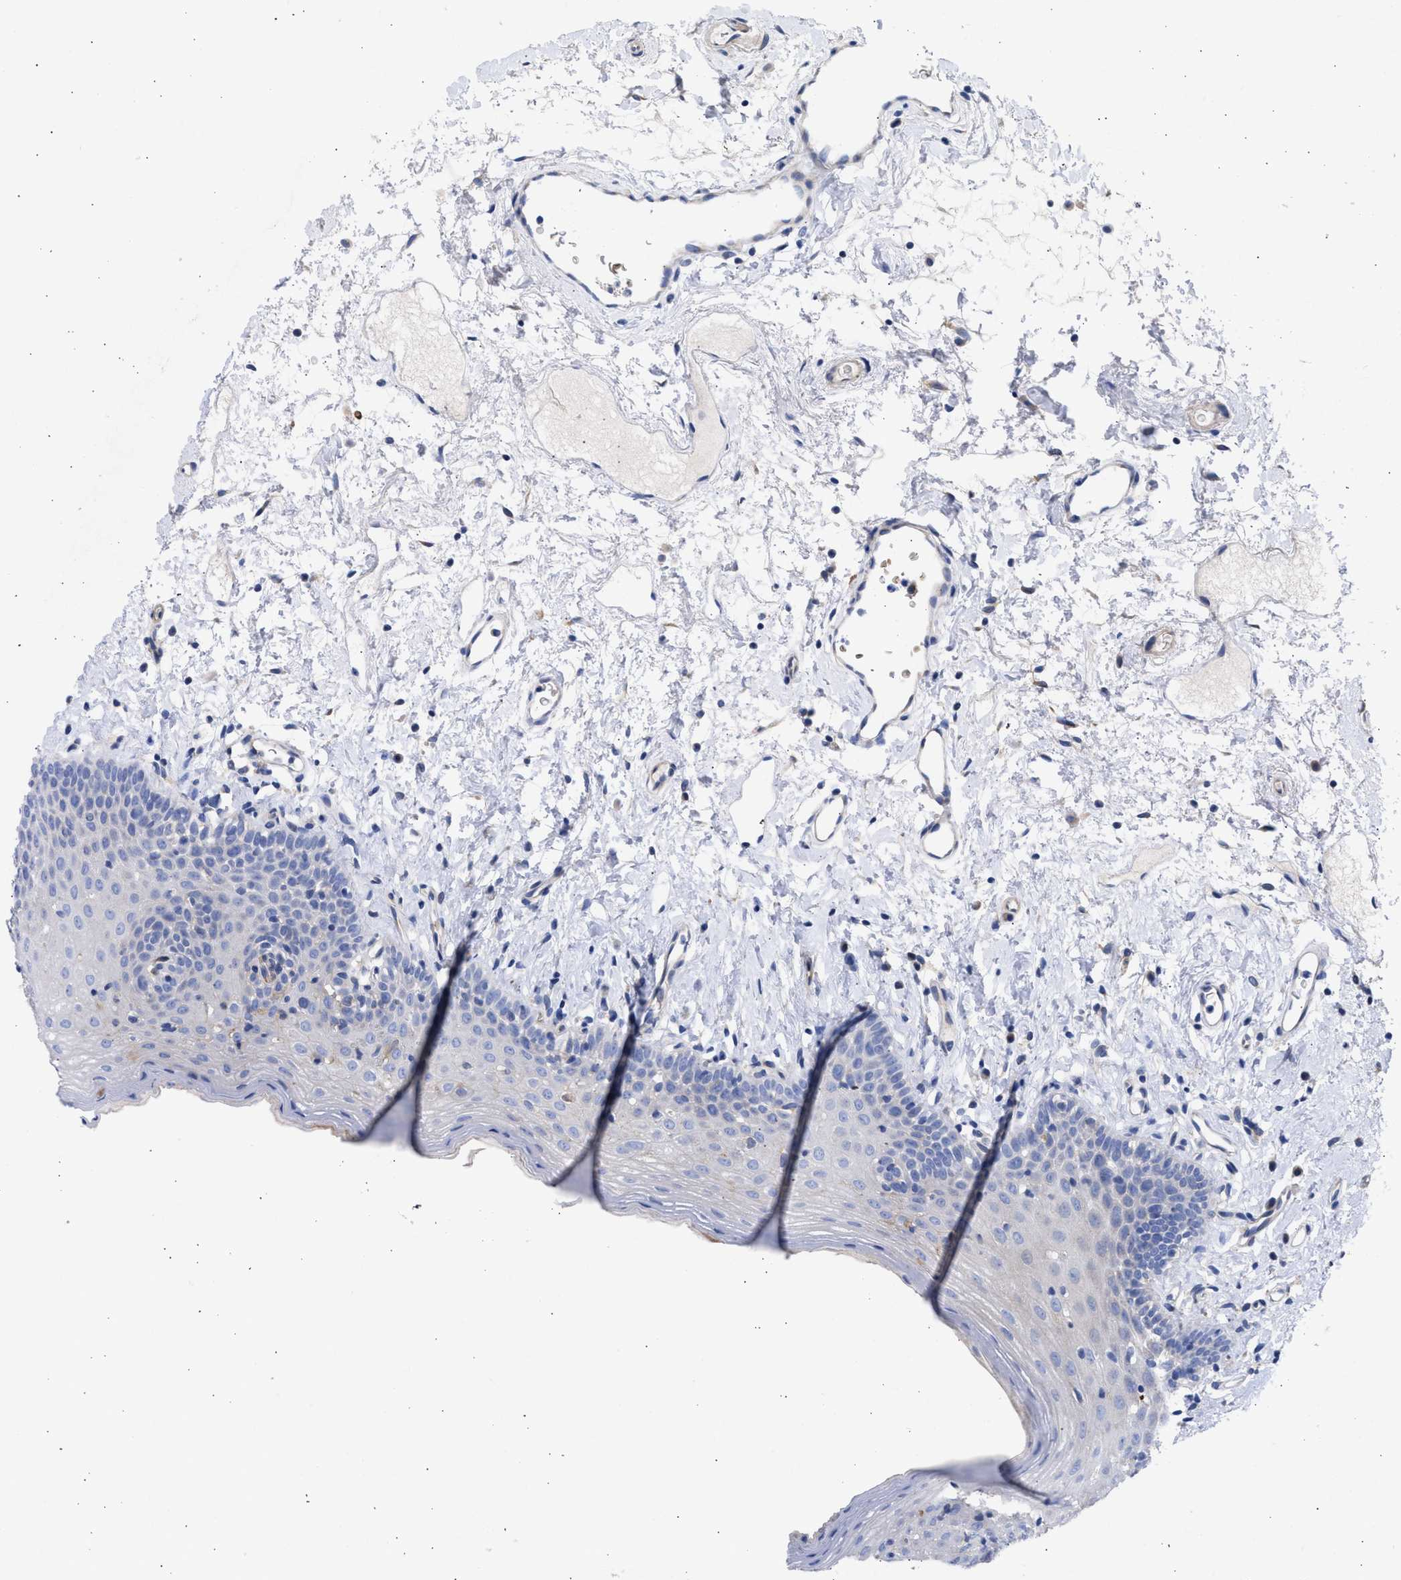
{"staining": {"intensity": "negative", "quantity": "none", "location": "none"}, "tissue": "oral mucosa", "cell_type": "Squamous epithelial cells", "image_type": "normal", "snomed": [{"axis": "morphology", "description": "Normal tissue, NOS"}, {"axis": "topography", "description": "Oral tissue"}], "caption": "Squamous epithelial cells are negative for protein expression in unremarkable human oral mucosa. (DAB (3,3'-diaminobenzidine) immunohistochemistry (IHC), high magnification).", "gene": "BTG3", "patient": {"sex": "male", "age": 66}}